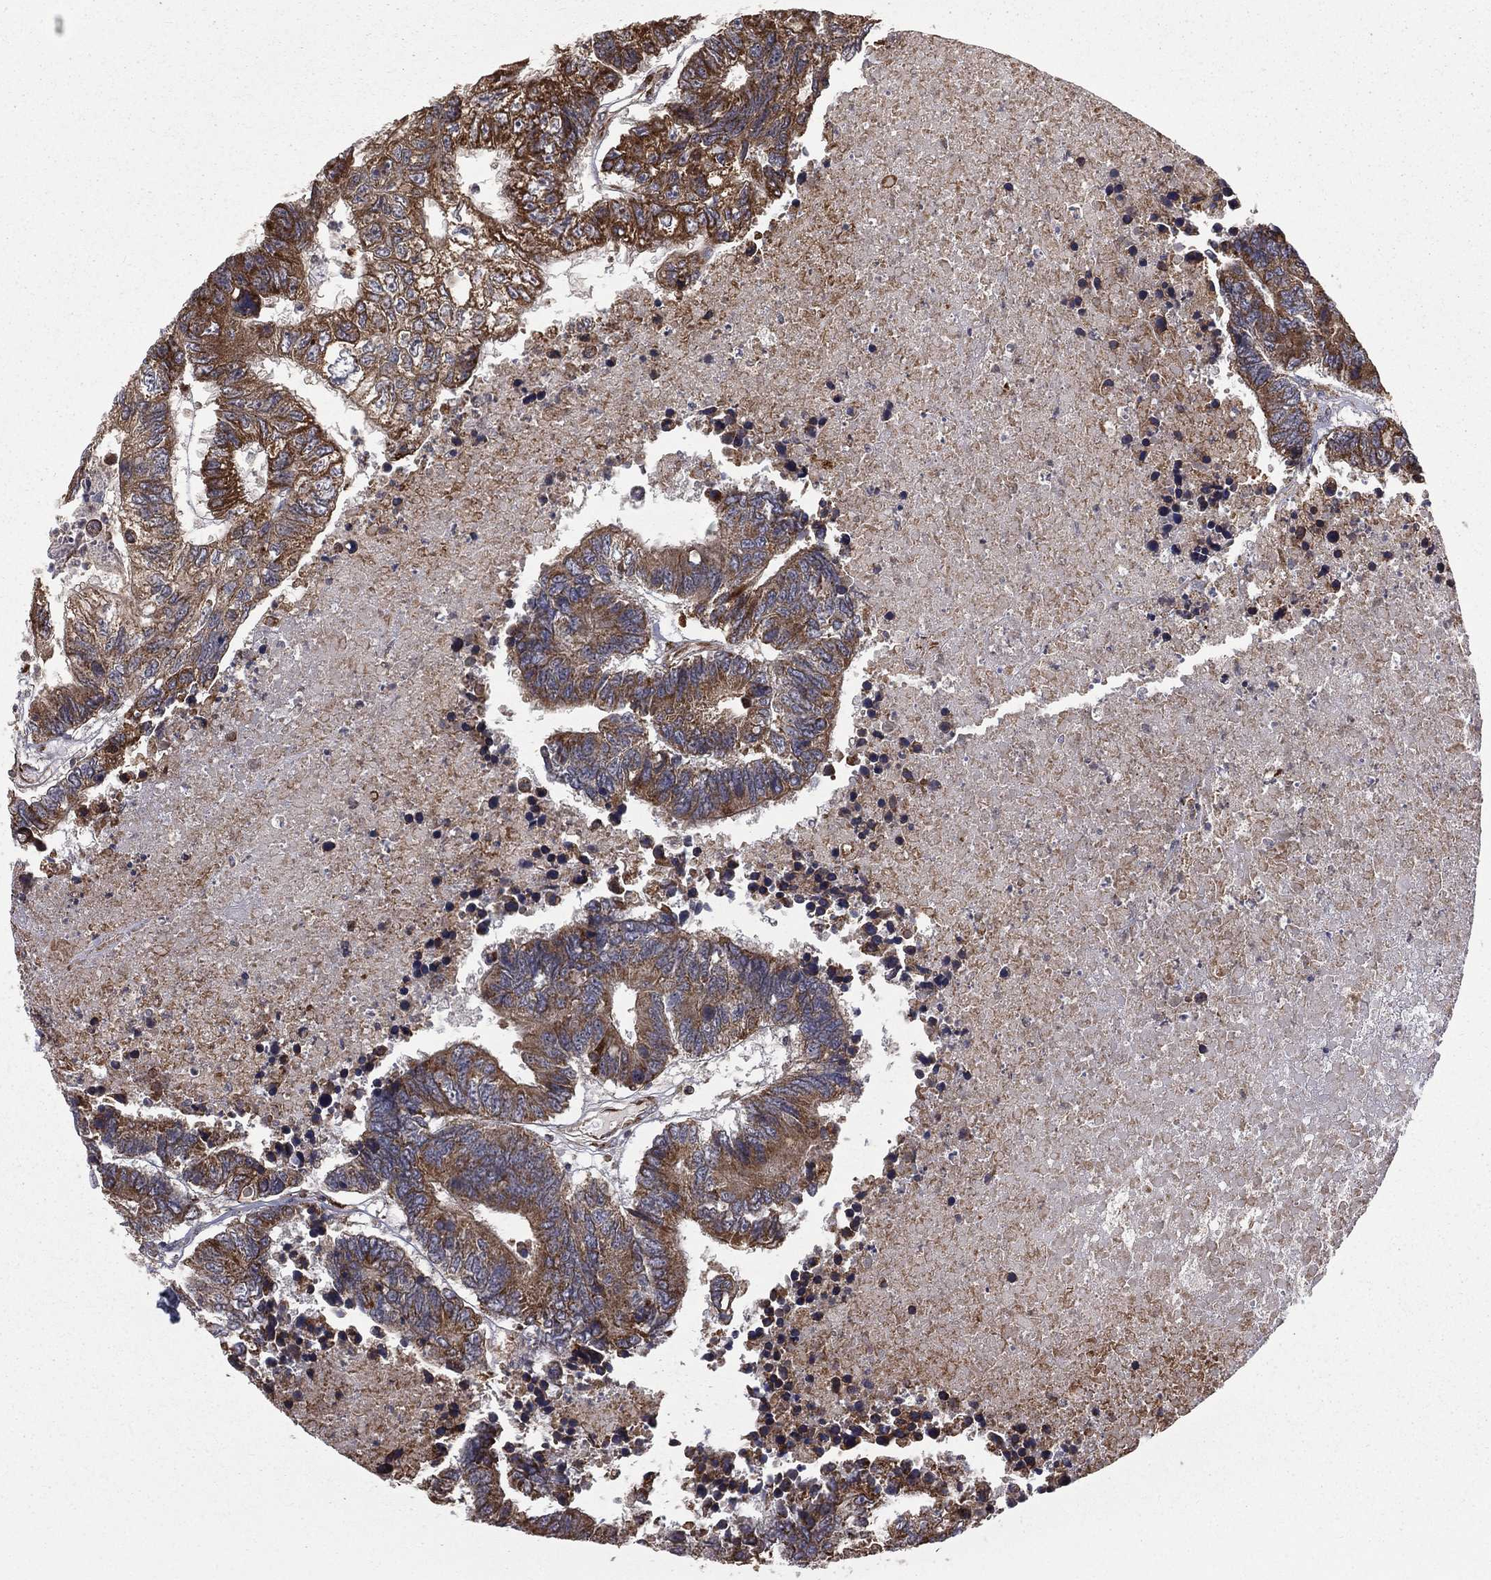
{"staining": {"intensity": "moderate", "quantity": ">75%", "location": "cytoplasmic/membranous"}, "tissue": "colorectal cancer", "cell_type": "Tumor cells", "image_type": "cancer", "snomed": [{"axis": "morphology", "description": "Adenocarcinoma, NOS"}, {"axis": "topography", "description": "Colon"}], "caption": "Immunohistochemical staining of colorectal cancer (adenocarcinoma) exhibits medium levels of moderate cytoplasmic/membranous staining in about >75% of tumor cells.", "gene": "OLFML1", "patient": {"sex": "female", "age": 48}}